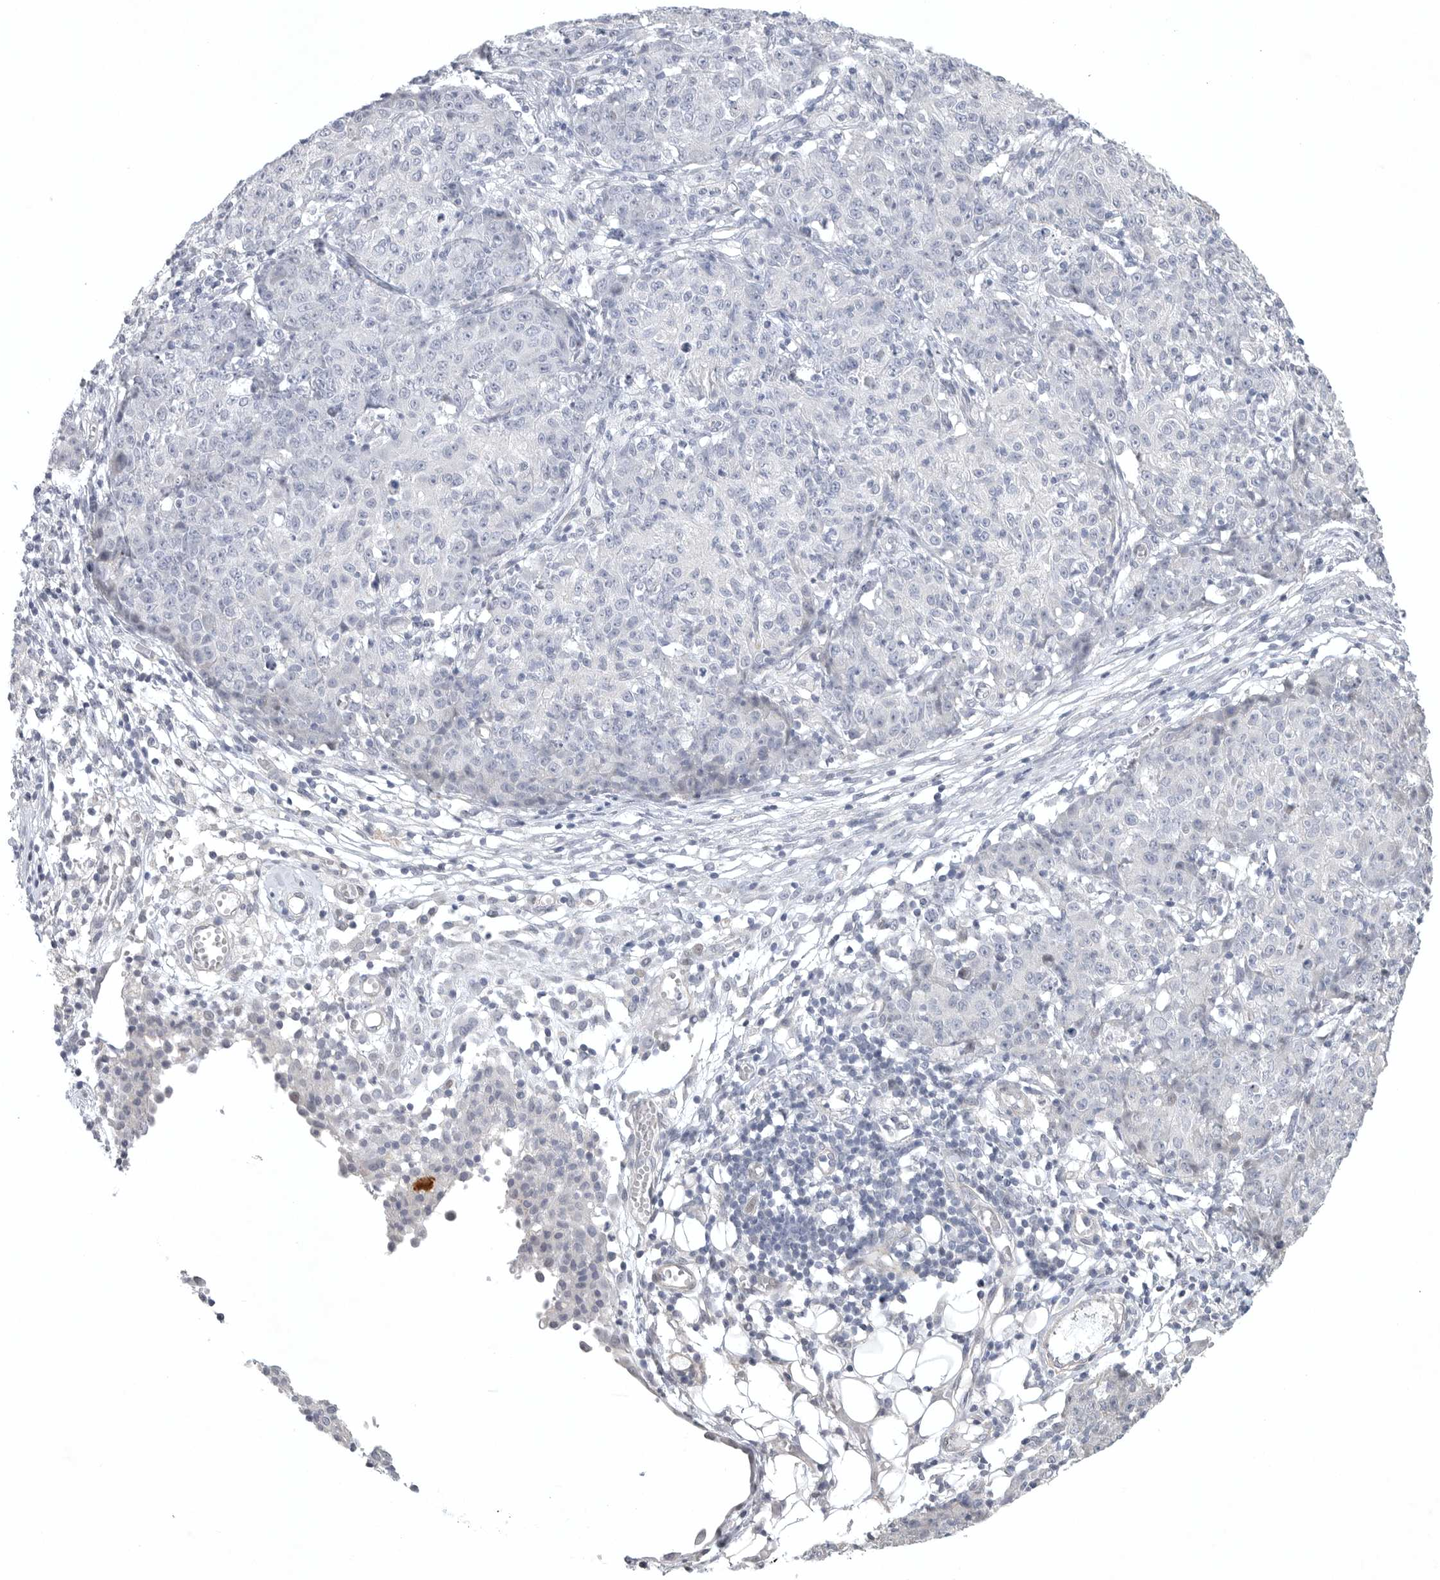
{"staining": {"intensity": "negative", "quantity": "none", "location": "none"}, "tissue": "ovarian cancer", "cell_type": "Tumor cells", "image_type": "cancer", "snomed": [{"axis": "morphology", "description": "Carcinoma, endometroid"}, {"axis": "topography", "description": "Ovary"}], "caption": "Immunohistochemistry histopathology image of neoplastic tissue: human ovarian cancer stained with DAB (3,3'-diaminobenzidine) reveals no significant protein positivity in tumor cells.", "gene": "TNR", "patient": {"sex": "female", "age": 42}}